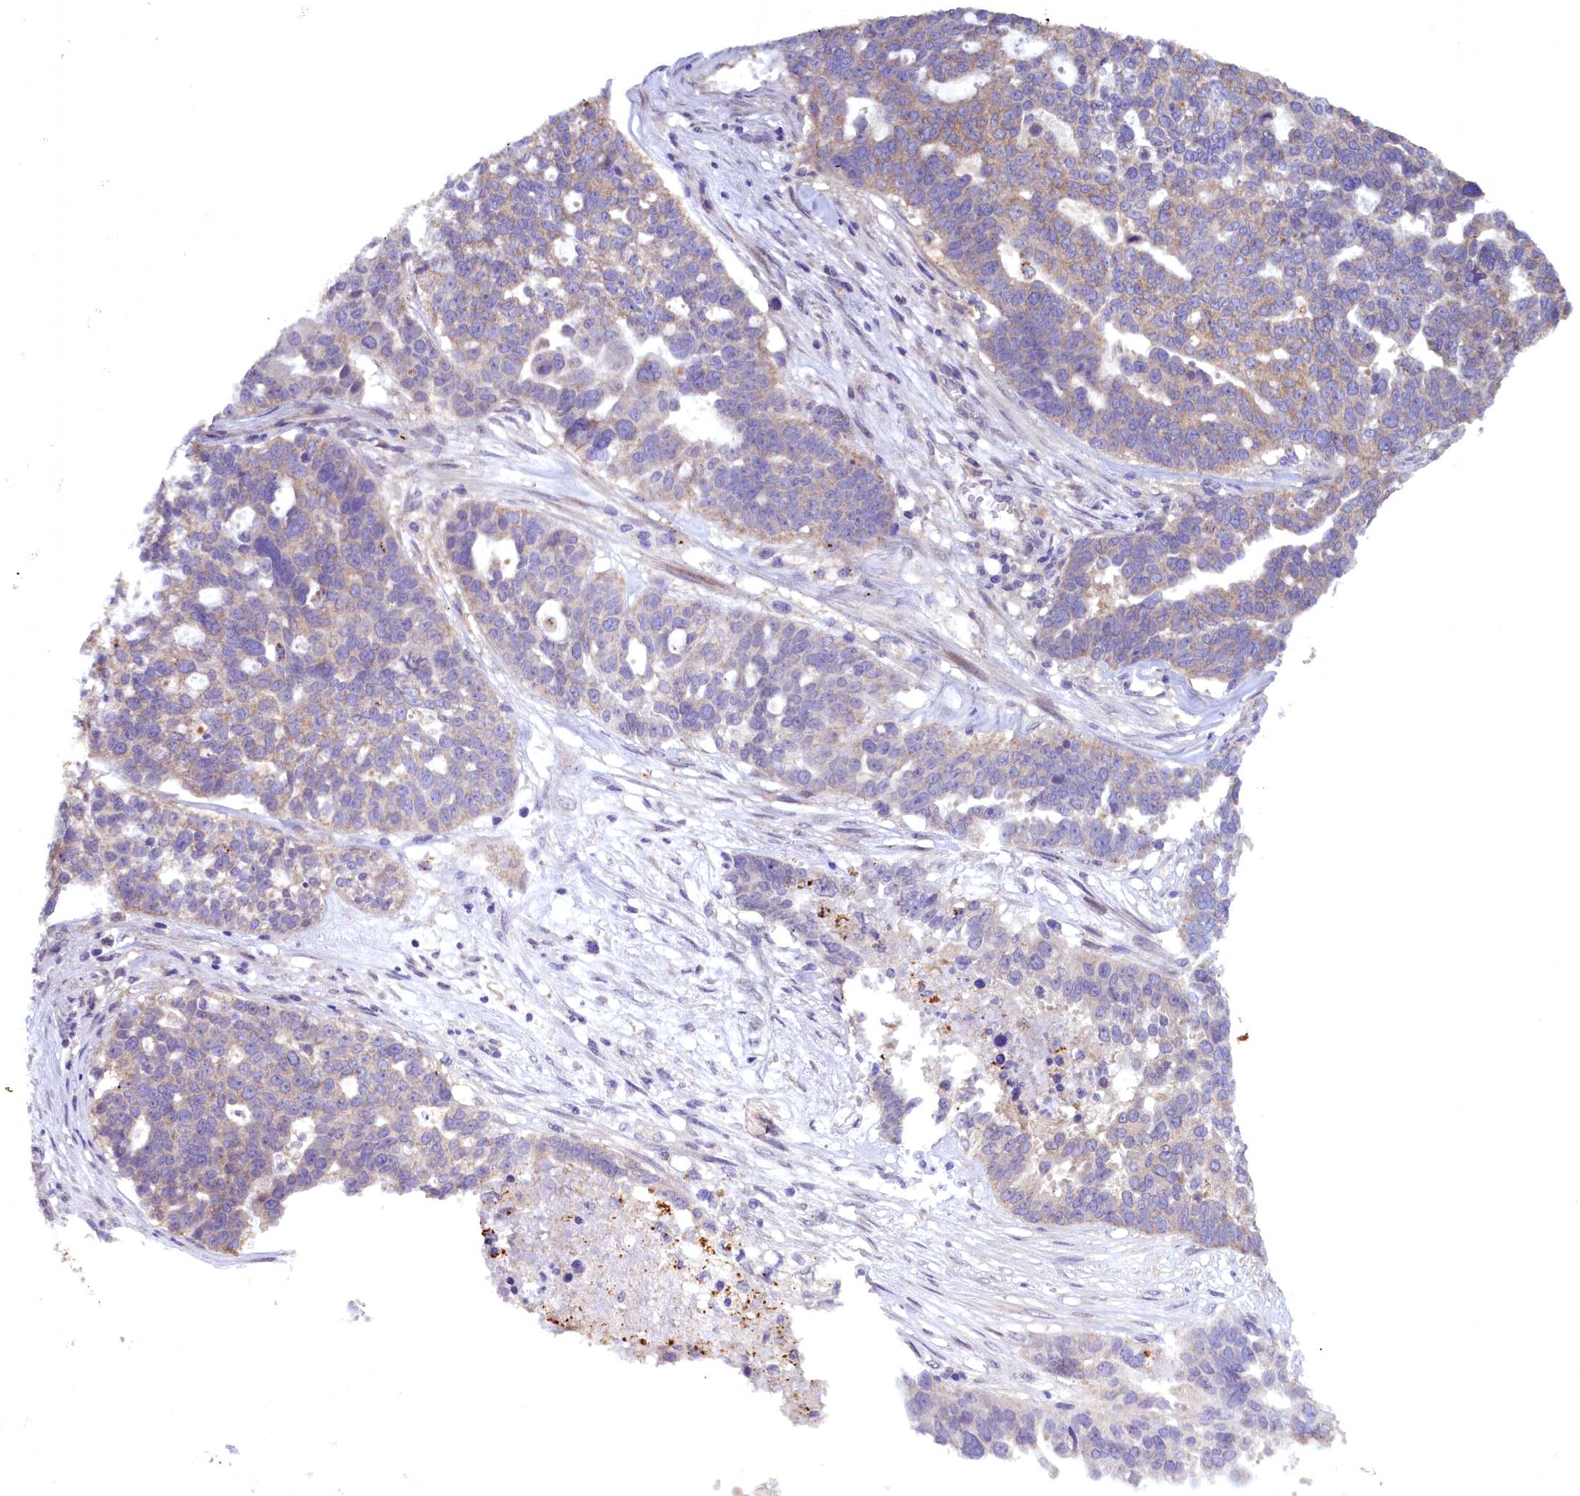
{"staining": {"intensity": "weak", "quantity": "<25%", "location": "cytoplasmic/membranous"}, "tissue": "ovarian cancer", "cell_type": "Tumor cells", "image_type": "cancer", "snomed": [{"axis": "morphology", "description": "Cystadenocarcinoma, serous, NOS"}, {"axis": "topography", "description": "Ovary"}], "caption": "IHC micrograph of neoplastic tissue: human ovarian serous cystadenocarcinoma stained with DAB displays no significant protein positivity in tumor cells.", "gene": "ACAD8", "patient": {"sex": "female", "age": 59}}